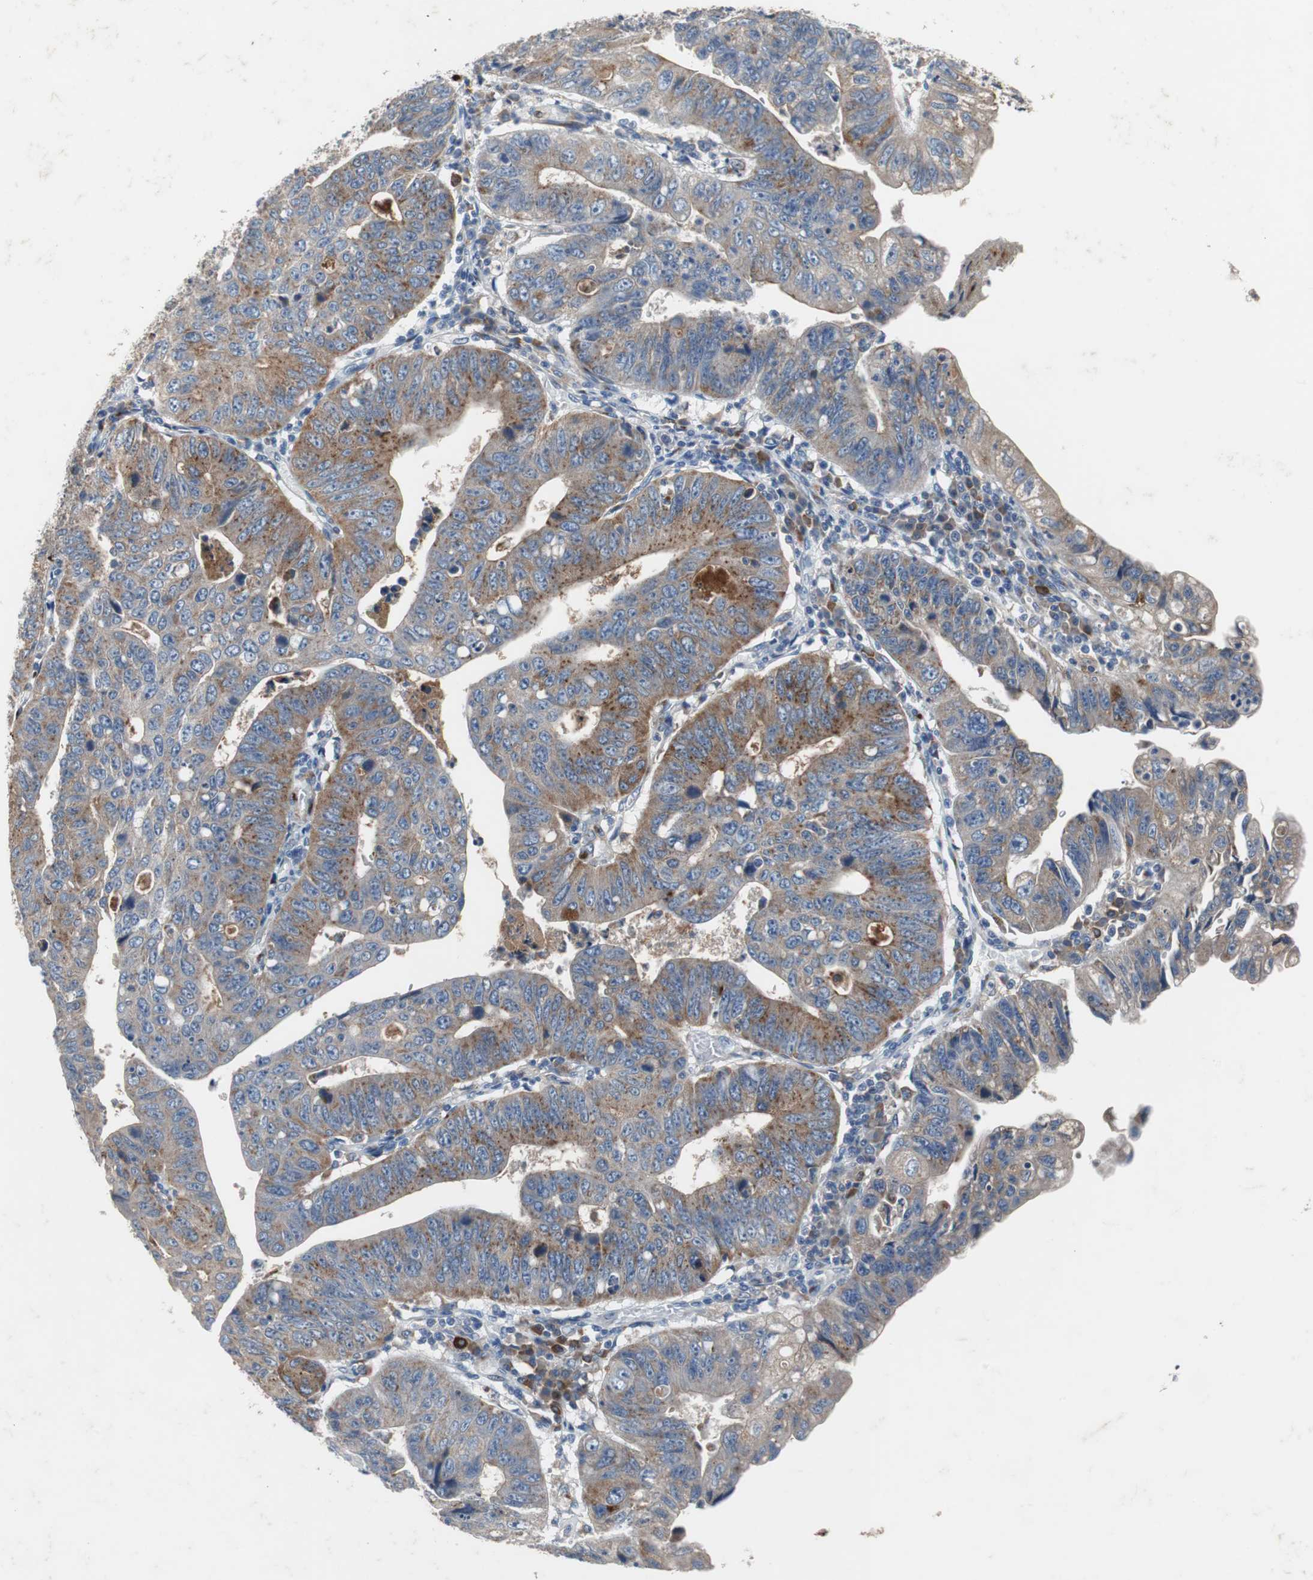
{"staining": {"intensity": "moderate", "quantity": "25%-75%", "location": "cytoplasmic/membranous"}, "tissue": "stomach cancer", "cell_type": "Tumor cells", "image_type": "cancer", "snomed": [{"axis": "morphology", "description": "Adenocarcinoma, NOS"}, {"axis": "topography", "description": "Stomach"}], "caption": "Protein expression analysis of human stomach cancer reveals moderate cytoplasmic/membranous expression in about 25%-75% of tumor cells. (DAB (3,3'-diaminobenzidine) IHC, brown staining for protein, blue staining for nuclei).", "gene": "SORT1", "patient": {"sex": "male", "age": 59}}